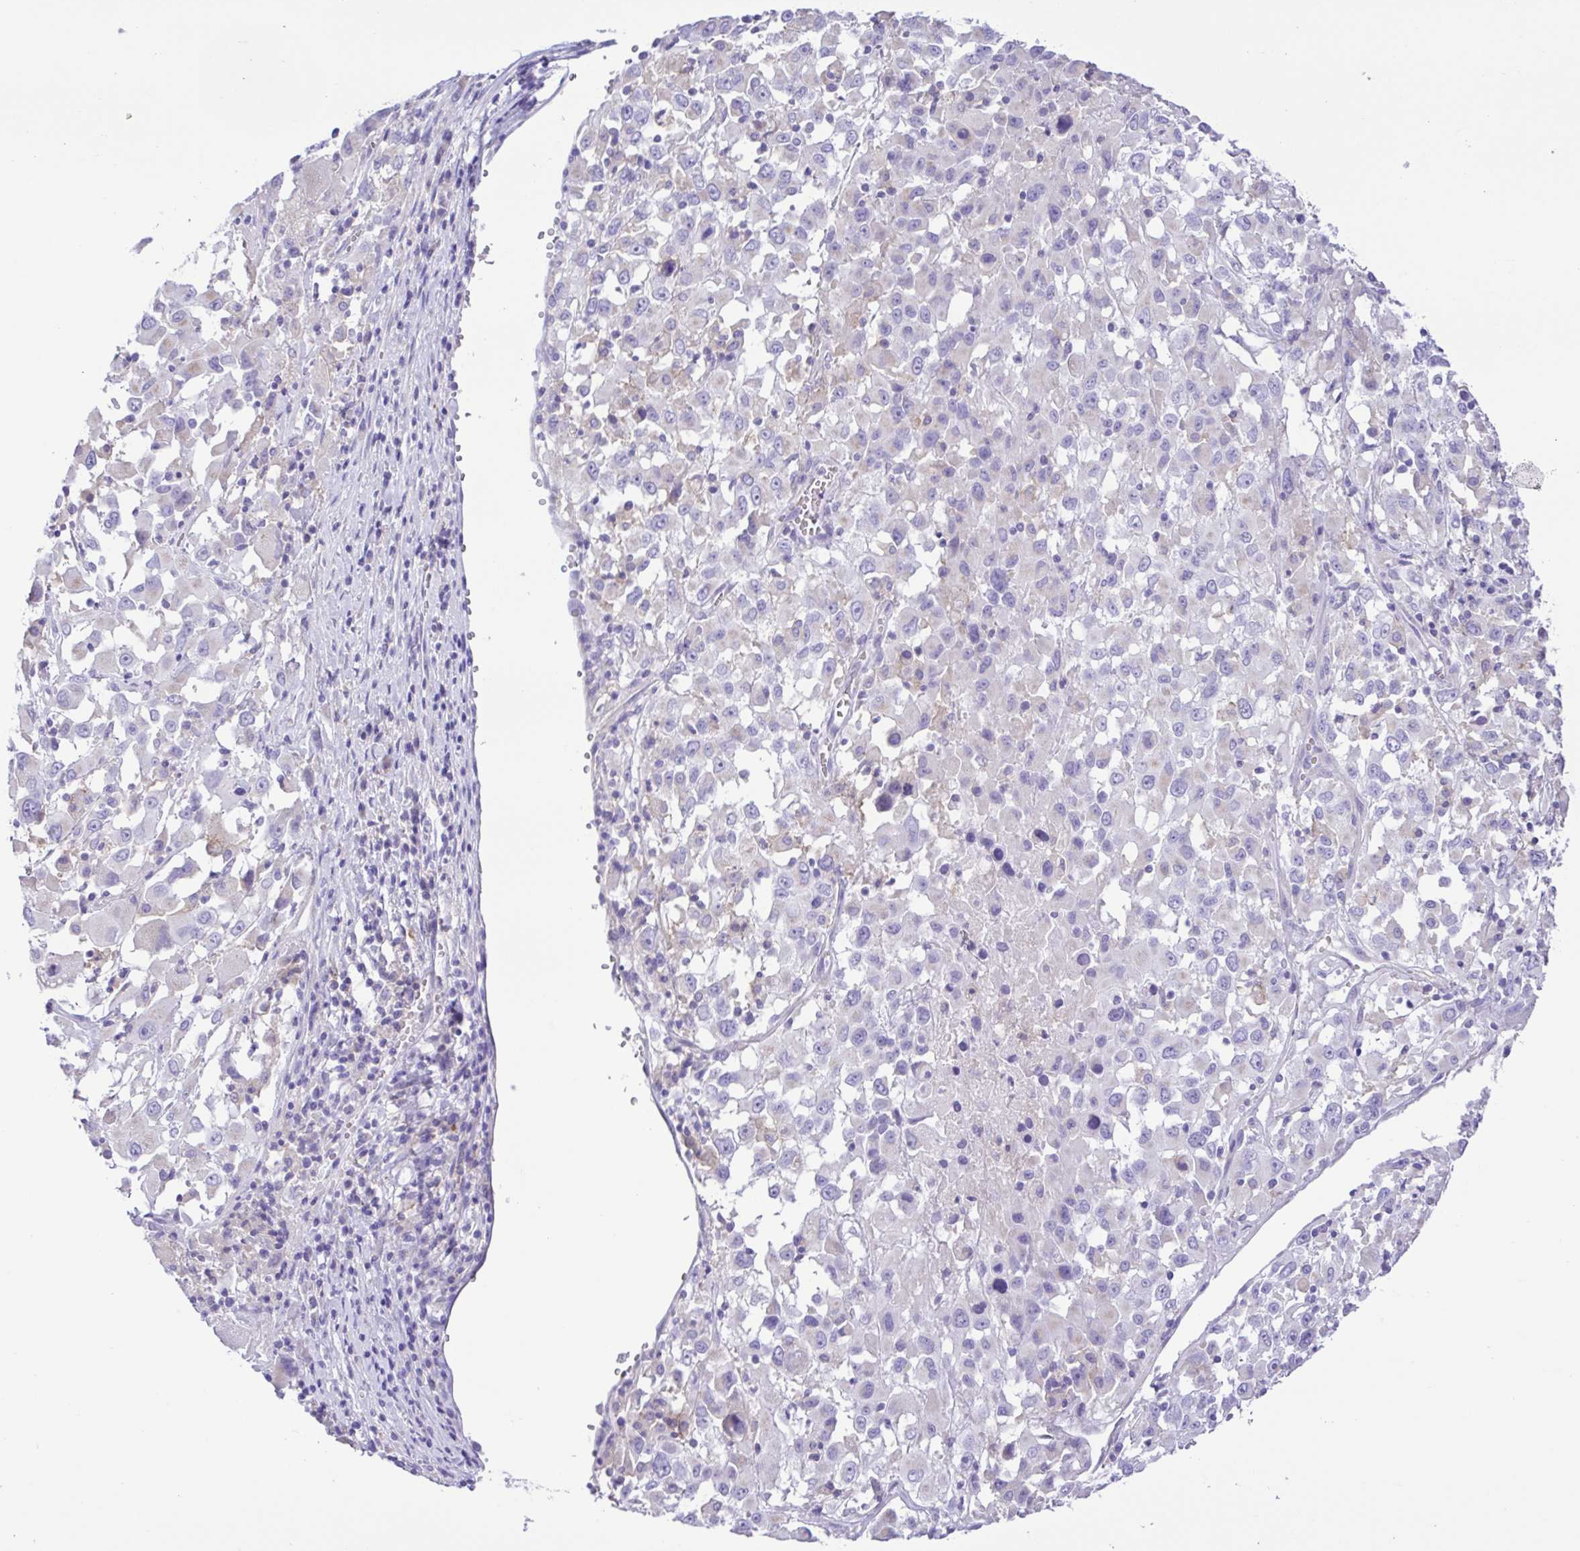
{"staining": {"intensity": "negative", "quantity": "none", "location": "none"}, "tissue": "melanoma", "cell_type": "Tumor cells", "image_type": "cancer", "snomed": [{"axis": "morphology", "description": "Malignant melanoma, Metastatic site"}, {"axis": "topography", "description": "Soft tissue"}], "caption": "Immunohistochemistry of human melanoma displays no staining in tumor cells.", "gene": "CD72", "patient": {"sex": "male", "age": 50}}